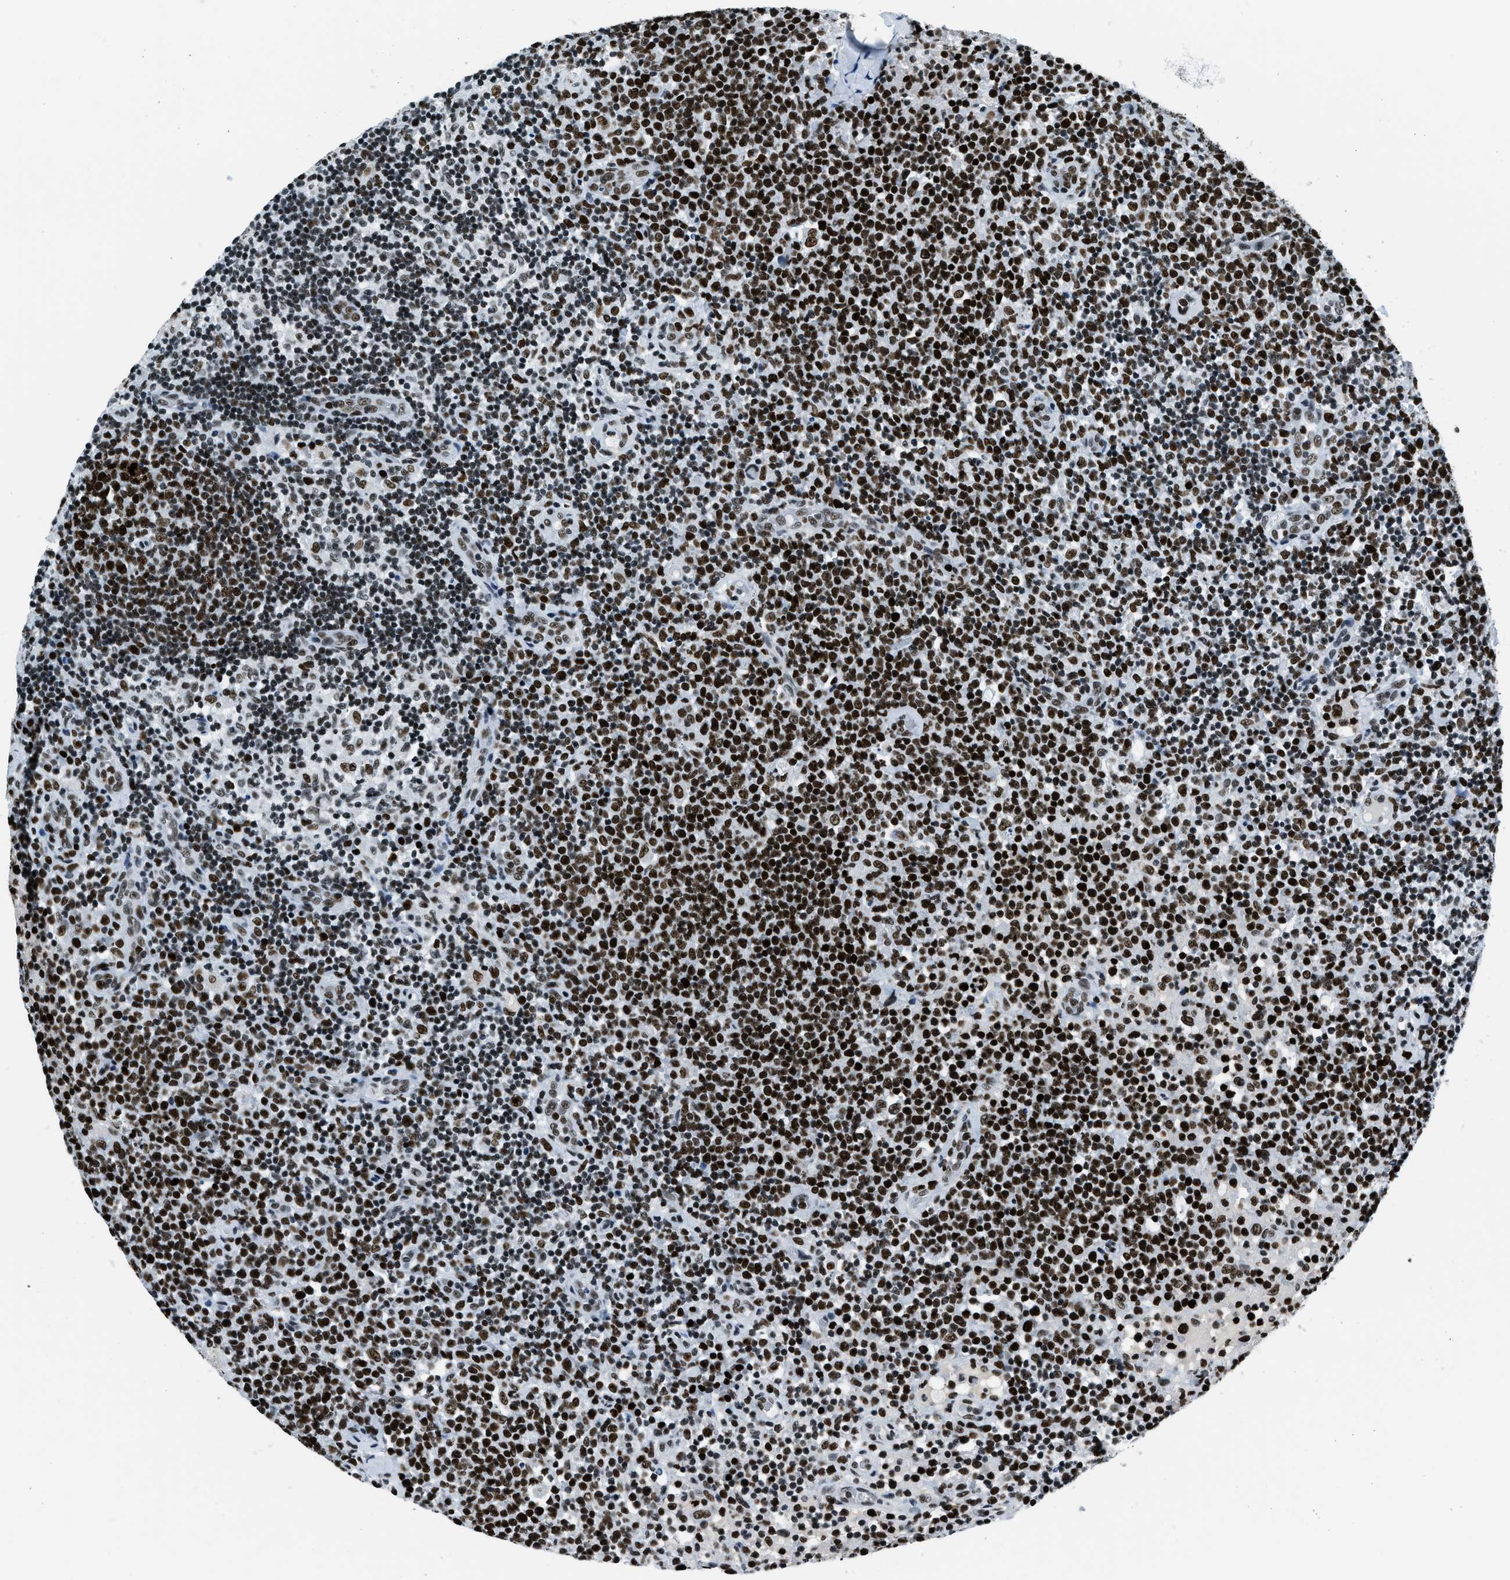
{"staining": {"intensity": "strong", "quantity": ">75%", "location": "nuclear"}, "tissue": "lymphoma", "cell_type": "Tumor cells", "image_type": "cancer", "snomed": [{"axis": "morphology", "description": "Malignant lymphoma, non-Hodgkin's type, High grade"}, {"axis": "topography", "description": "Lymph node"}], "caption": "A histopathology image showing strong nuclear positivity in about >75% of tumor cells in malignant lymphoma, non-Hodgkin's type (high-grade), as visualized by brown immunohistochemical staining.", "gene": "TOP1", "patient": {"sex": "male", "age": 61}}